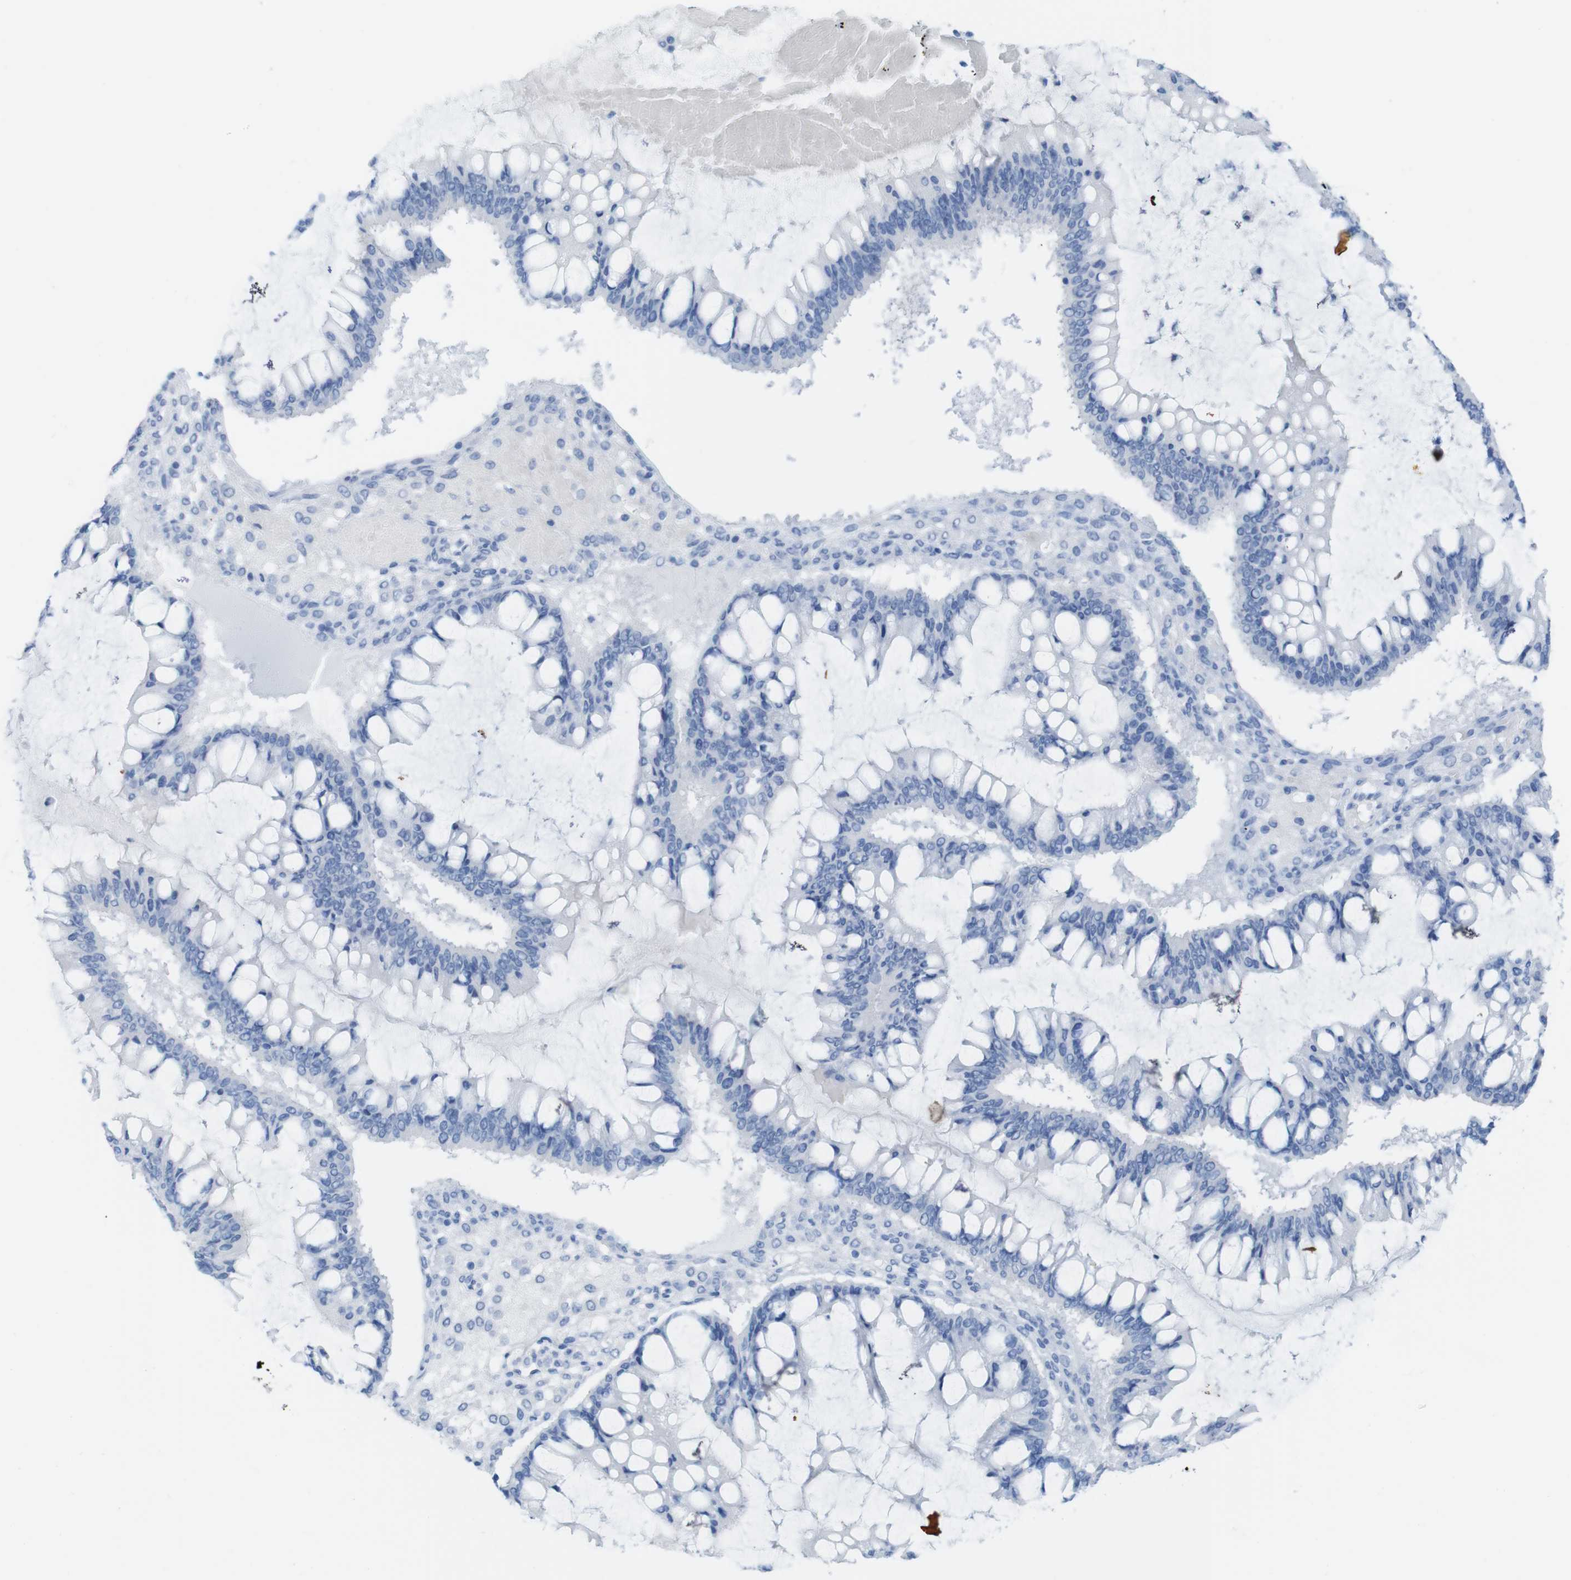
{"staining": {"intensity": "negative", "quantity": "none", "location": "none"}, "tissue": "ovarian cancer", "cell_type": "Tumor cells", "image_type": "cancer", "snomed": [{"axis": "morphology", "description": "Cystadenocarcinoma, mucinous, NOS"}, {"axis": "topography", "description": "Ovary"}], "caption": "An image of ovarian cancer (mucinous cystadenocarcinoma) stained for a protein displays no brown staining in tumor cells.", "gene": "MYH7", "patient": {"sex": "female", "age": 73}}